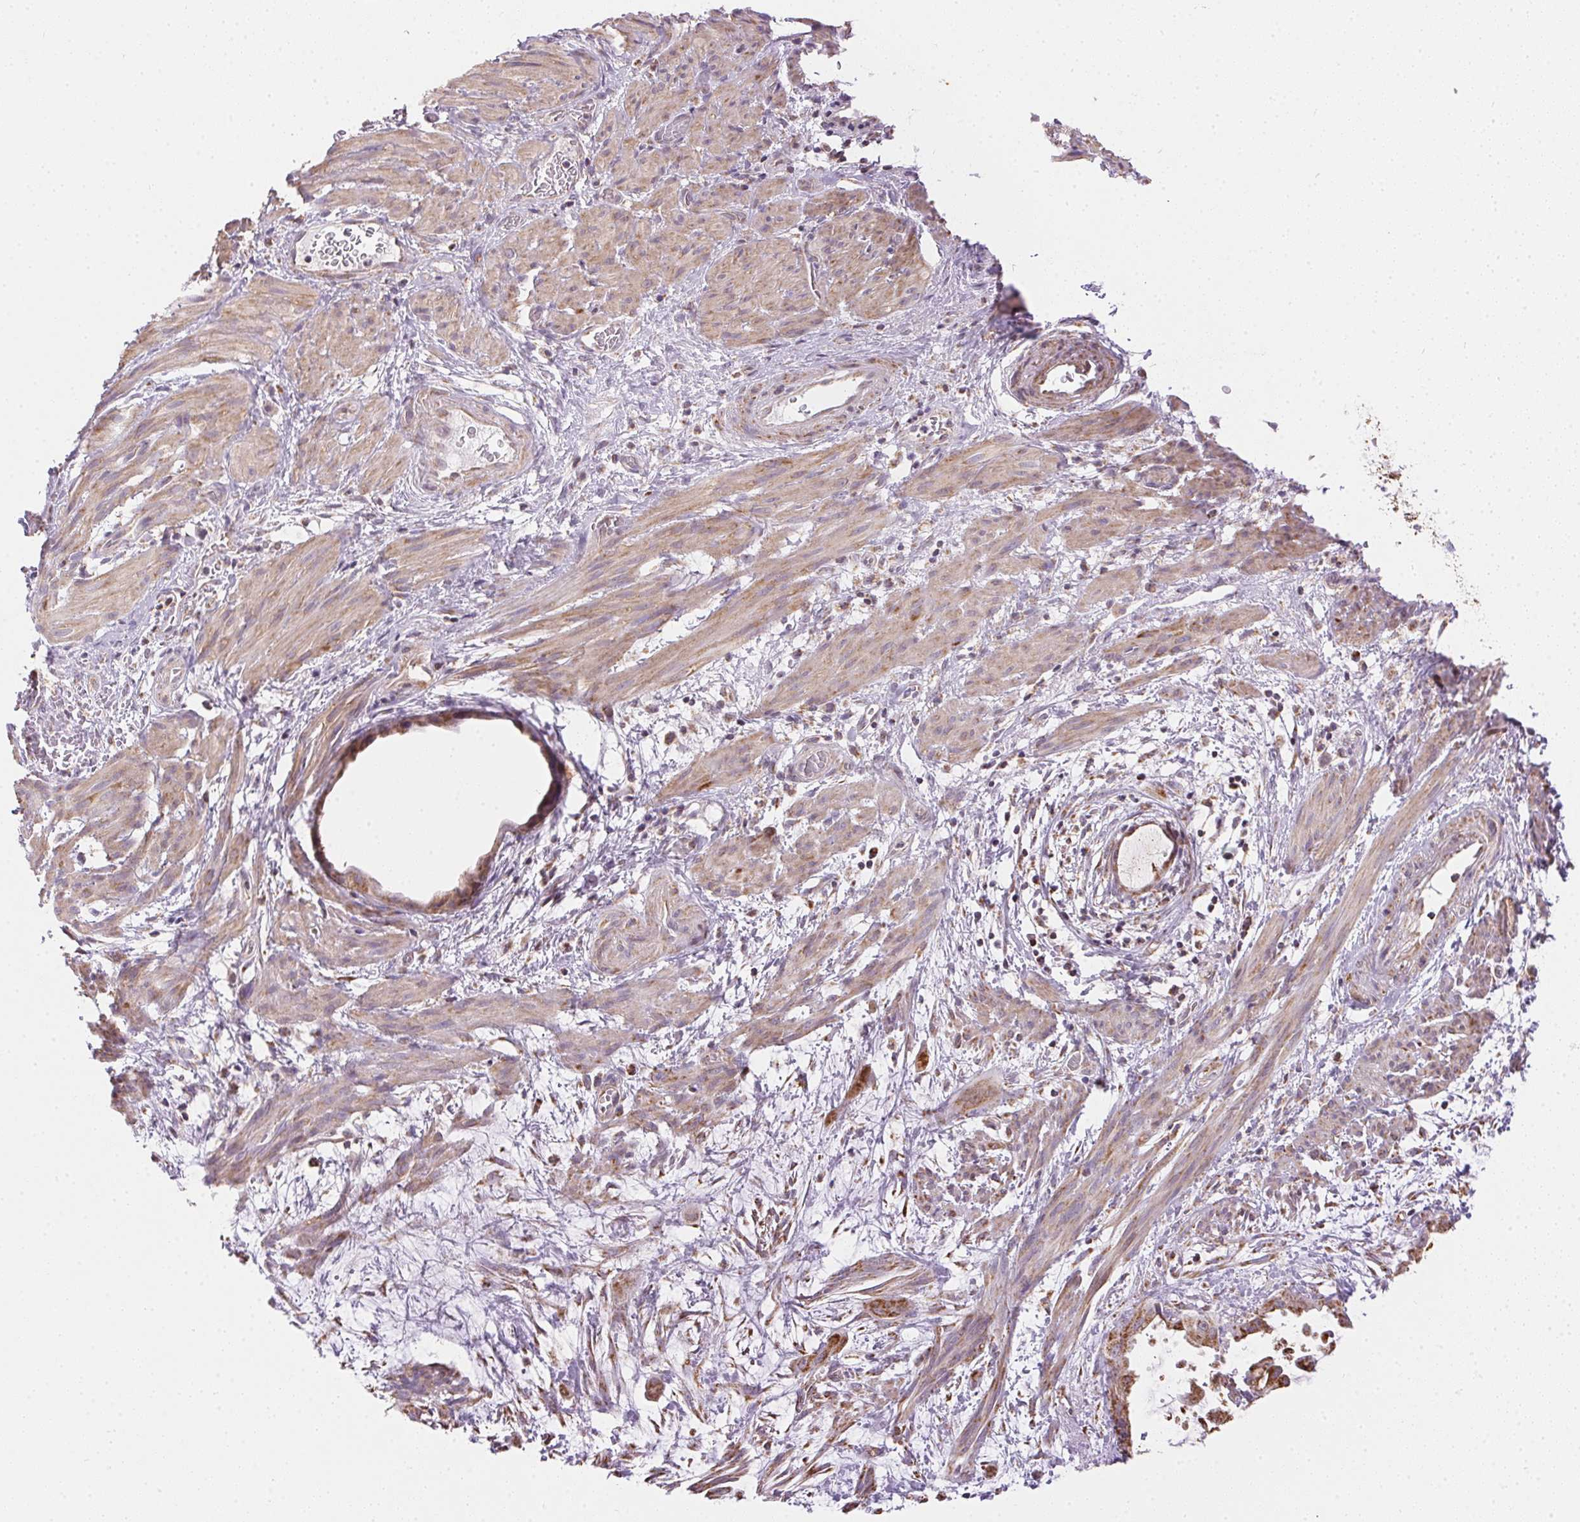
{"staining": {"intensity": "strong", "quantity": ">75%", "location": "cytoplasmic/membranous"}, "tissue": "endometrial cancer", "cell_type": "Tumor cells", "image_type": "cancer", "snomed": [{"axis": "morphology", "description": "Adenocarcinoma, NOS"}, {"axis": "topography", "description": "Endometrium"}], "caption": "Immunohistochemistry (DAB) staining of endometrial adenocarcinoma exhibits strong cytoplasmic/membranous protein positivity in approximately >75% of tumor cells.", "gene": "MAPK11", "patient": {"sex": "female", "age": 86}}